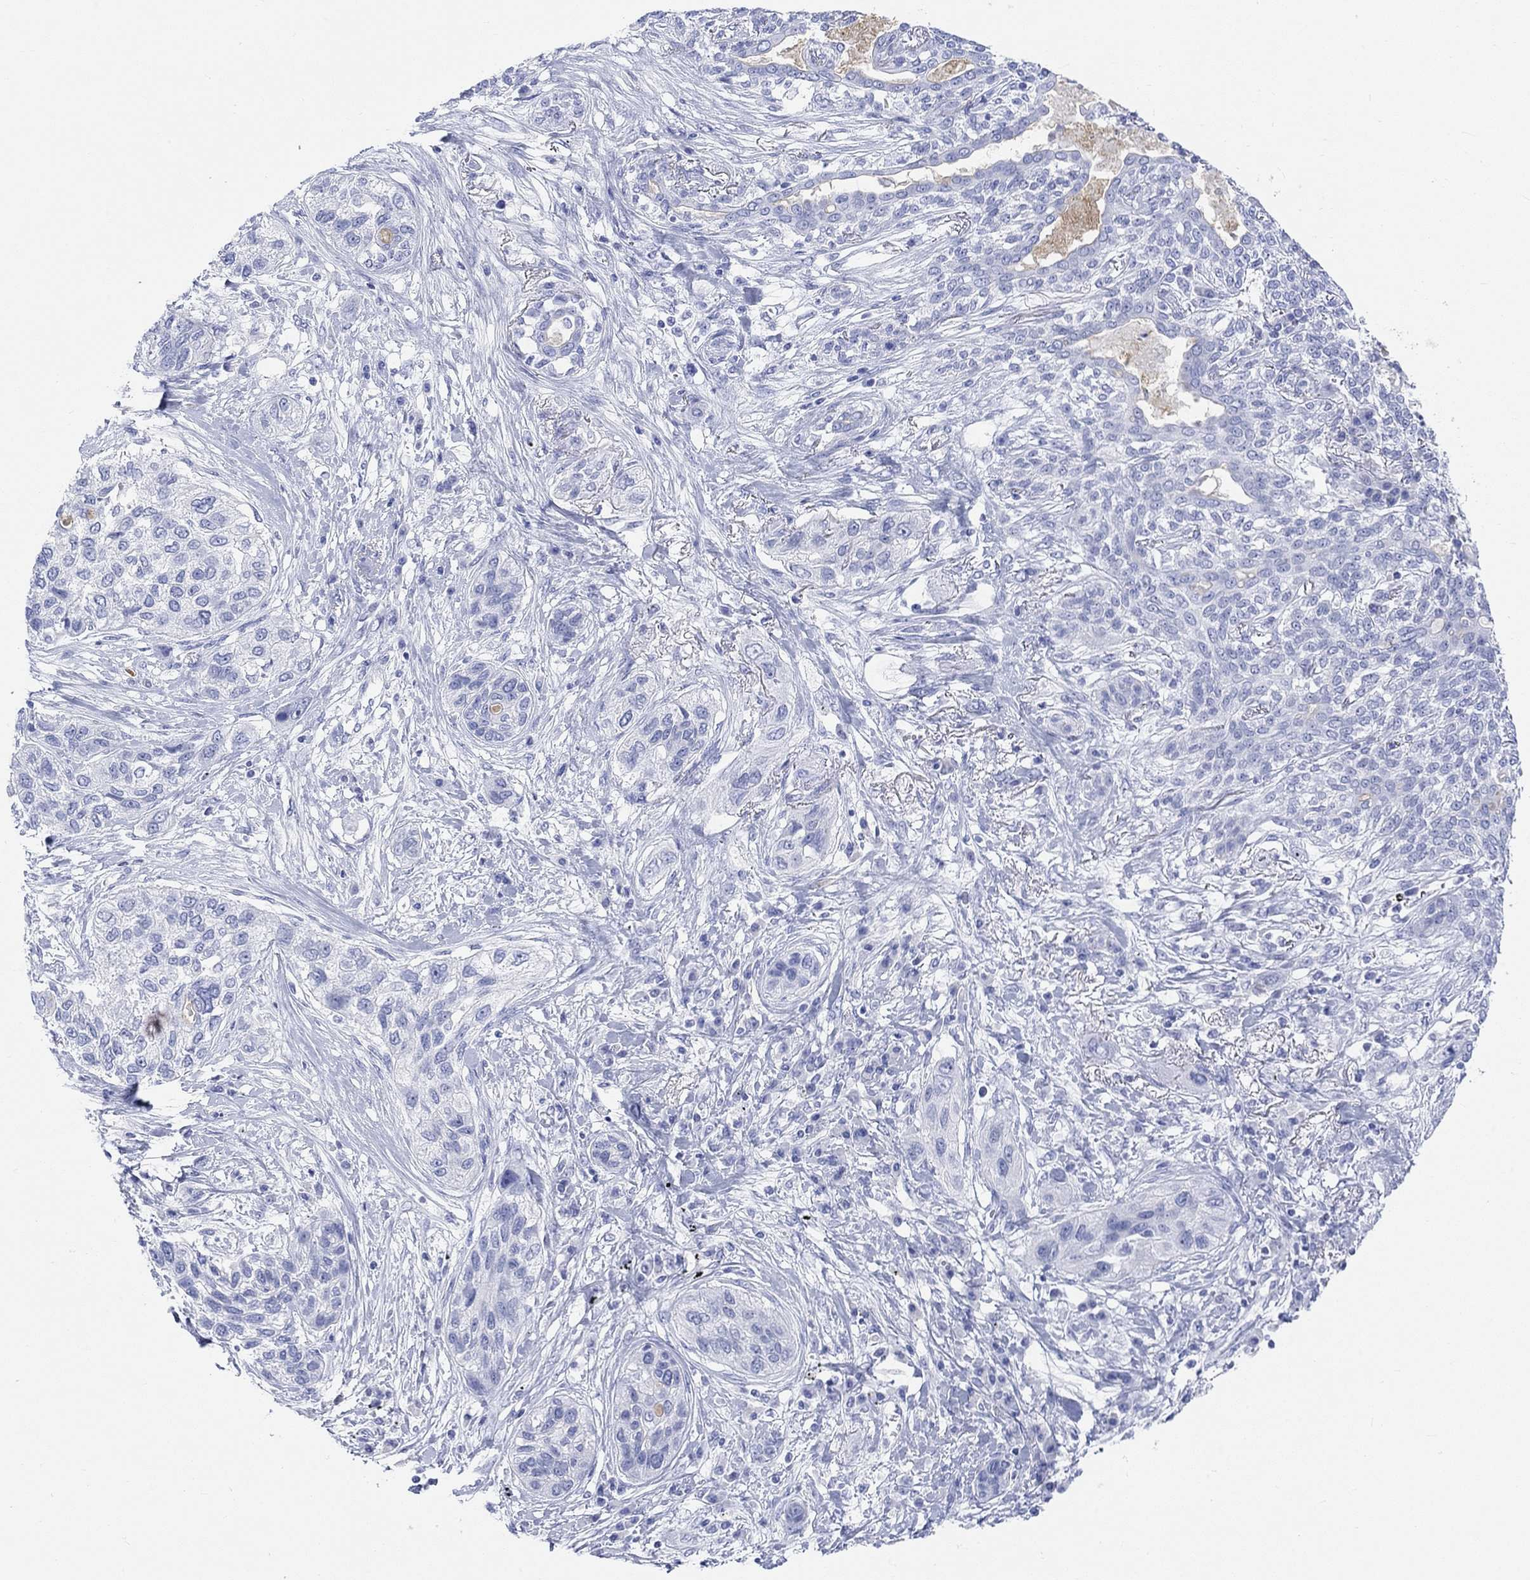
{"staining": {"intensity": "negative", "quantity": "none", "location": "none"}, "tissue": "lung cancer", "cell_type": "Tumor cells", "image_type": "cancer", "snomed": [{"axis": "morphology", "description": "Squamous cell carcinoma, NOS"}, {"axis": "topography", "description": "Lung"}], "caption": "Micrograph shows no significant protein positivity in tumor cells of lung cancer (squamous cell carcinoma).", "gene": "XIRP2", "patient": {"sex": "female", "age": 70}}